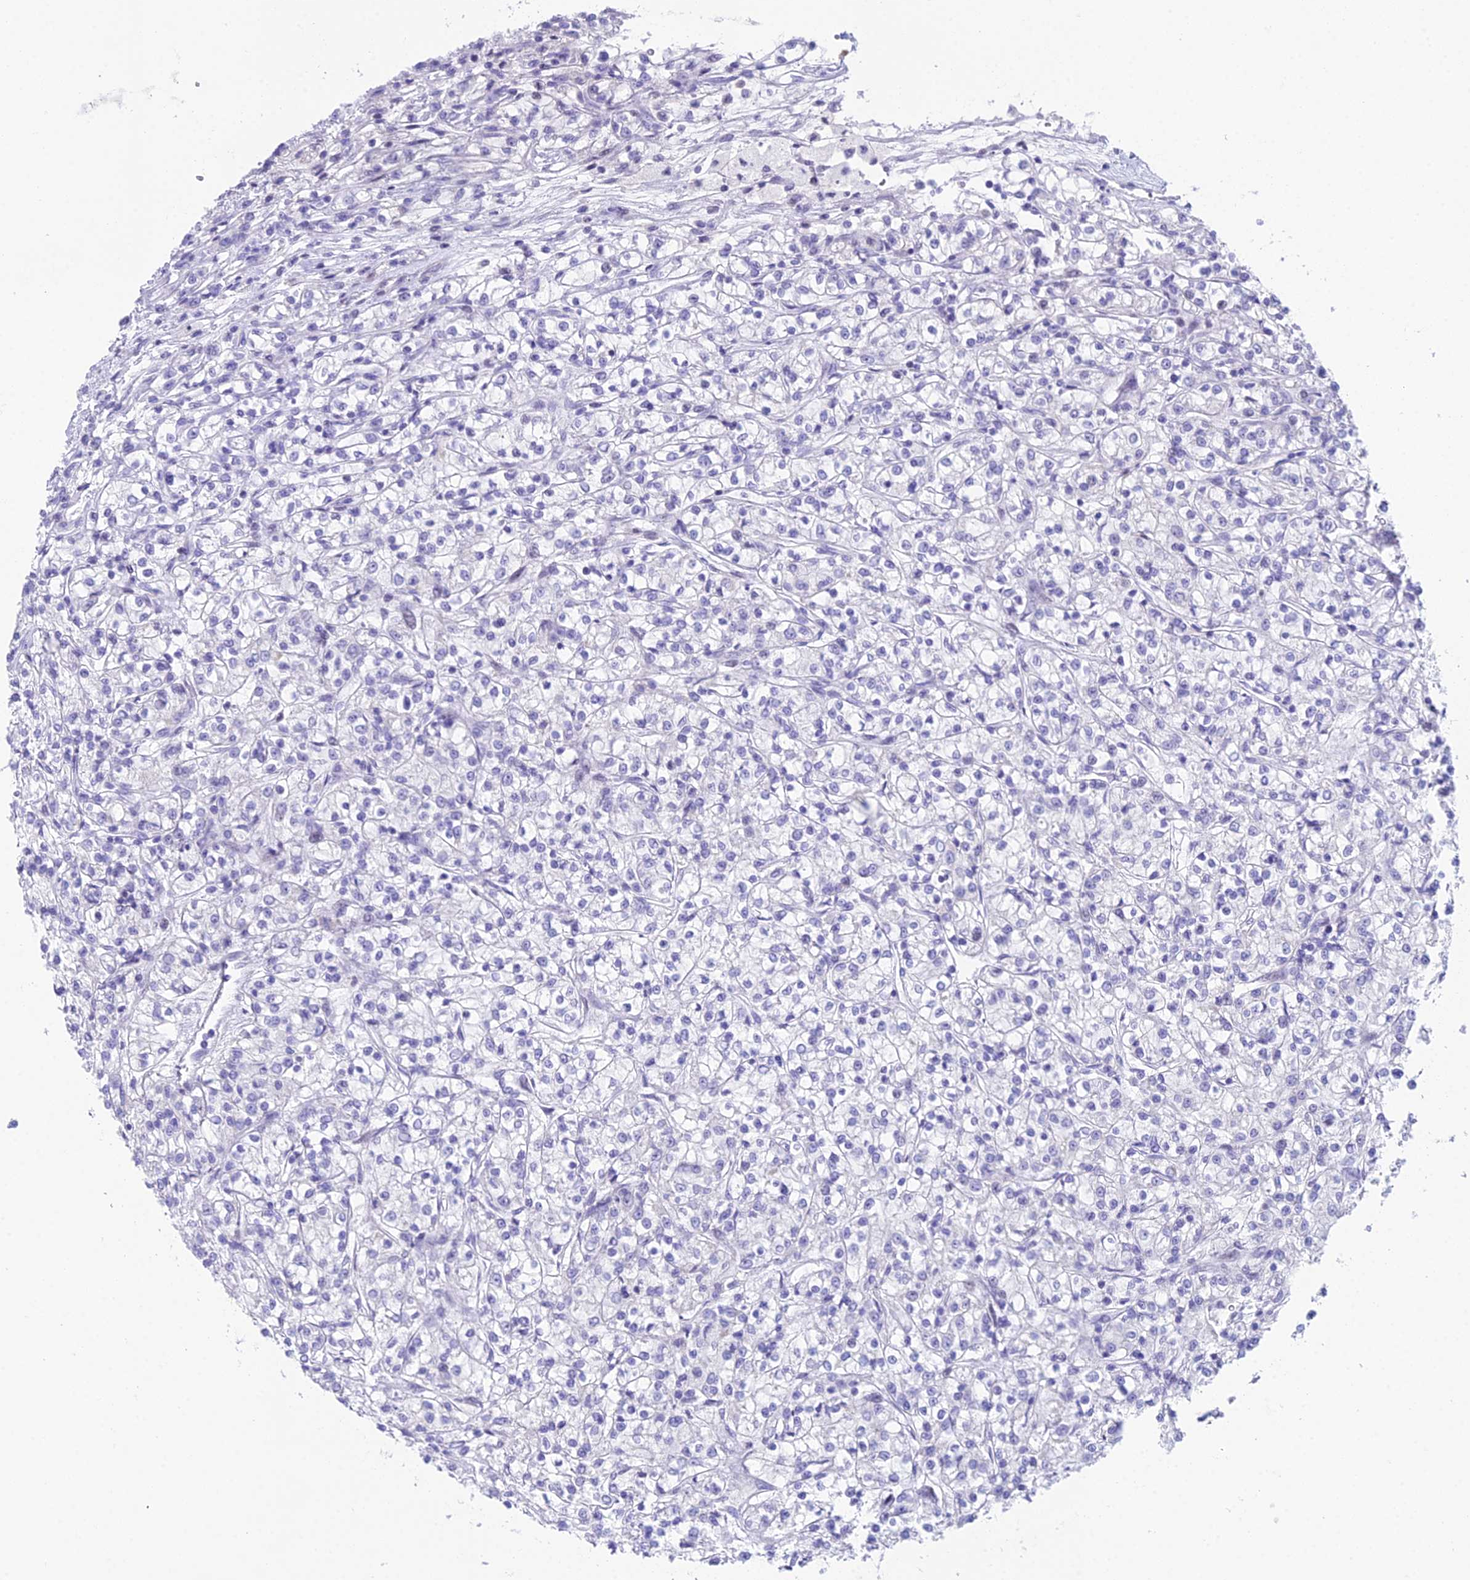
{"staining": {"intensity": "negative", "quantity": "none", "location": "none"}, "tissue": "renal cancer", "cell_type": "Tumor cells", "image_type": "cancer", "snomed": [{"axis": "morphology", "description": "Adenocarcinoma, NOS"}, {"axis": "topography", "description": "Kidney"}], "caption": "A photomicrograph of adenocarcinoma (renal) stained for a protein demonstrates no brown staining in tumor cells.", "gene": "CC2D2A", "patient": {"sex": "female", "age": 59}}